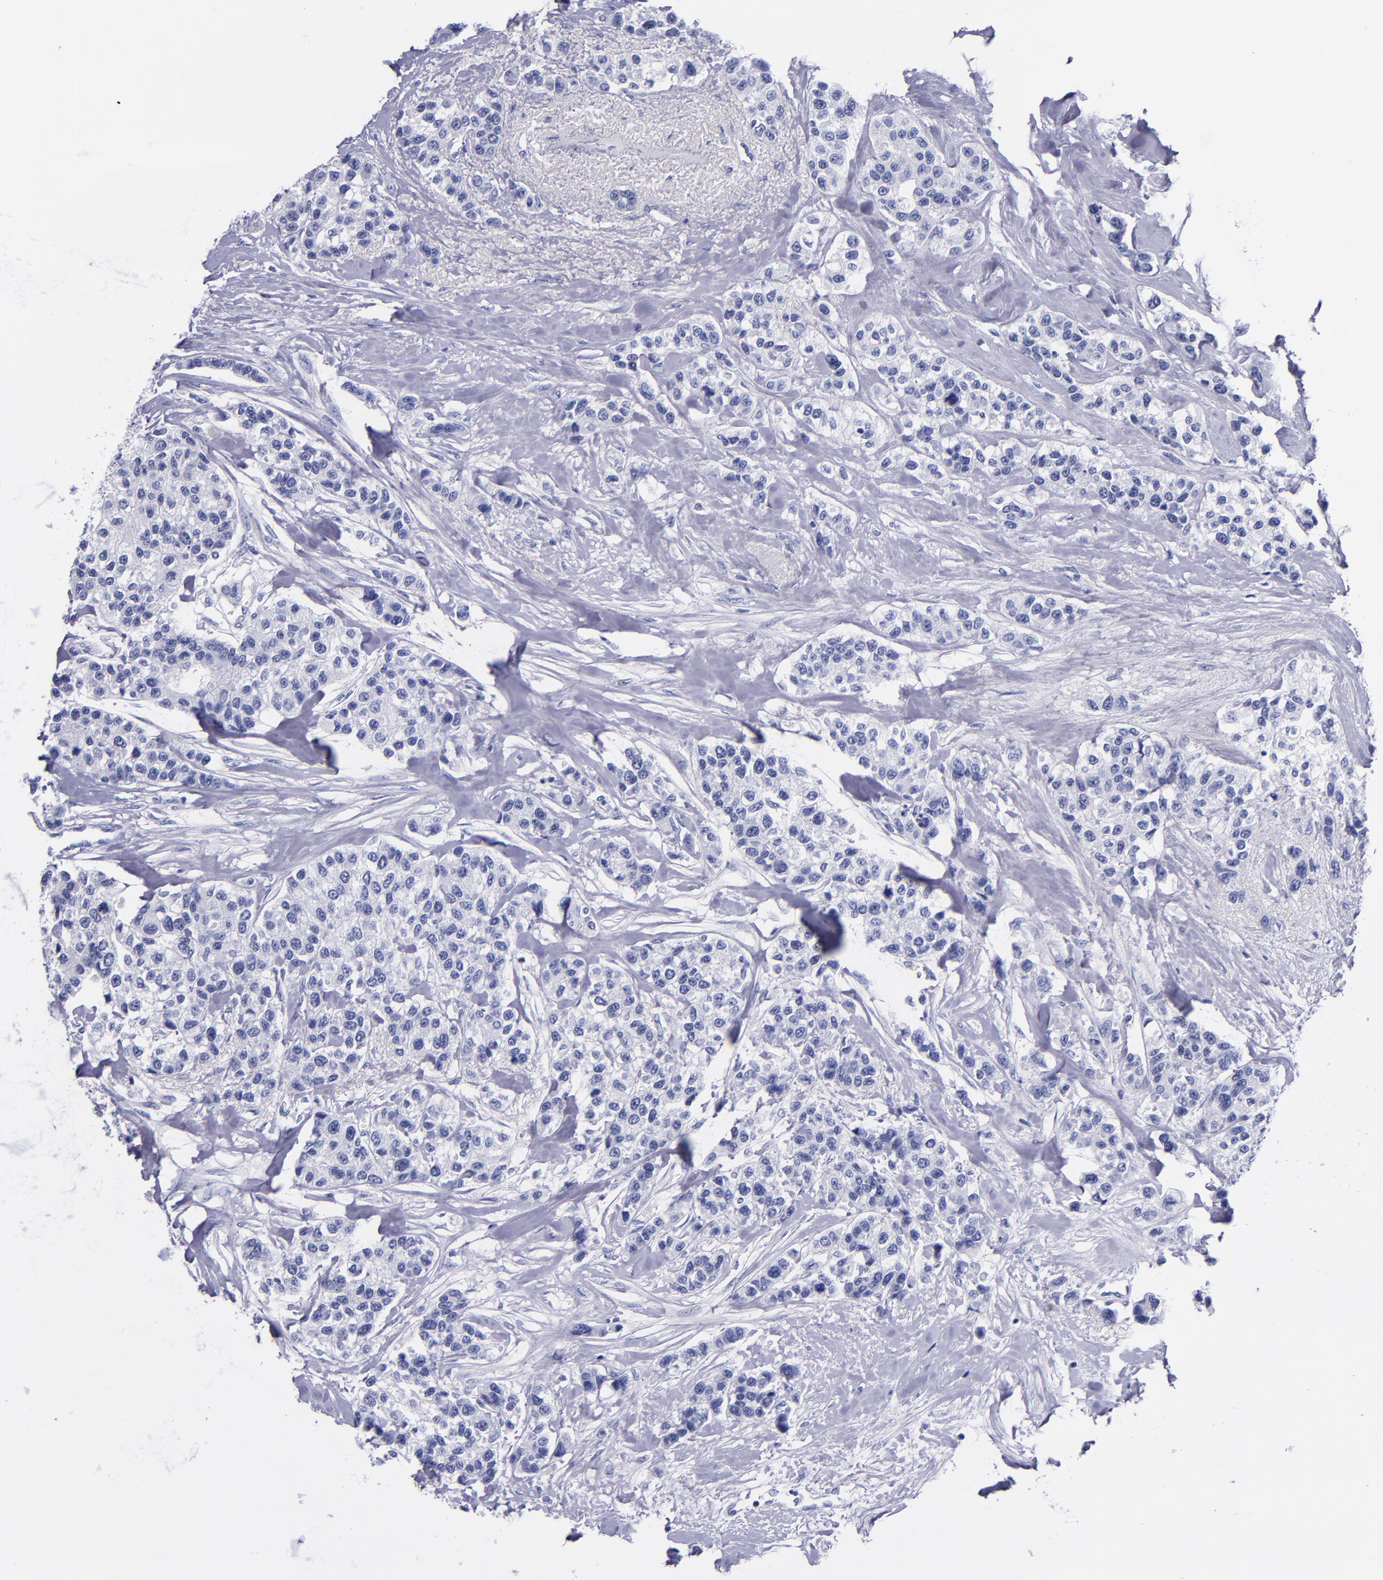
{"staining": {"intensity": "negative", "quantity": "none", "location": "none"}, "tissue": "breast cancer", "cell_type": "Tumor cells", "image_type": "cancer", "snomed": [{"axis": "morphology", "description": "Duct carcinoma"}, {"axis": "topography", "description": "Breast"}], "caption": "Immunohistochemistry (IHC) image of neoplastic tissue: intraductal carcinoma (breast) stained with DAB (3,3'-diaminobenzidine) shows no significant protein positivity in tumor cells.", "gene": "SV2A", "patient": {"sex": "female", "age": 51}}